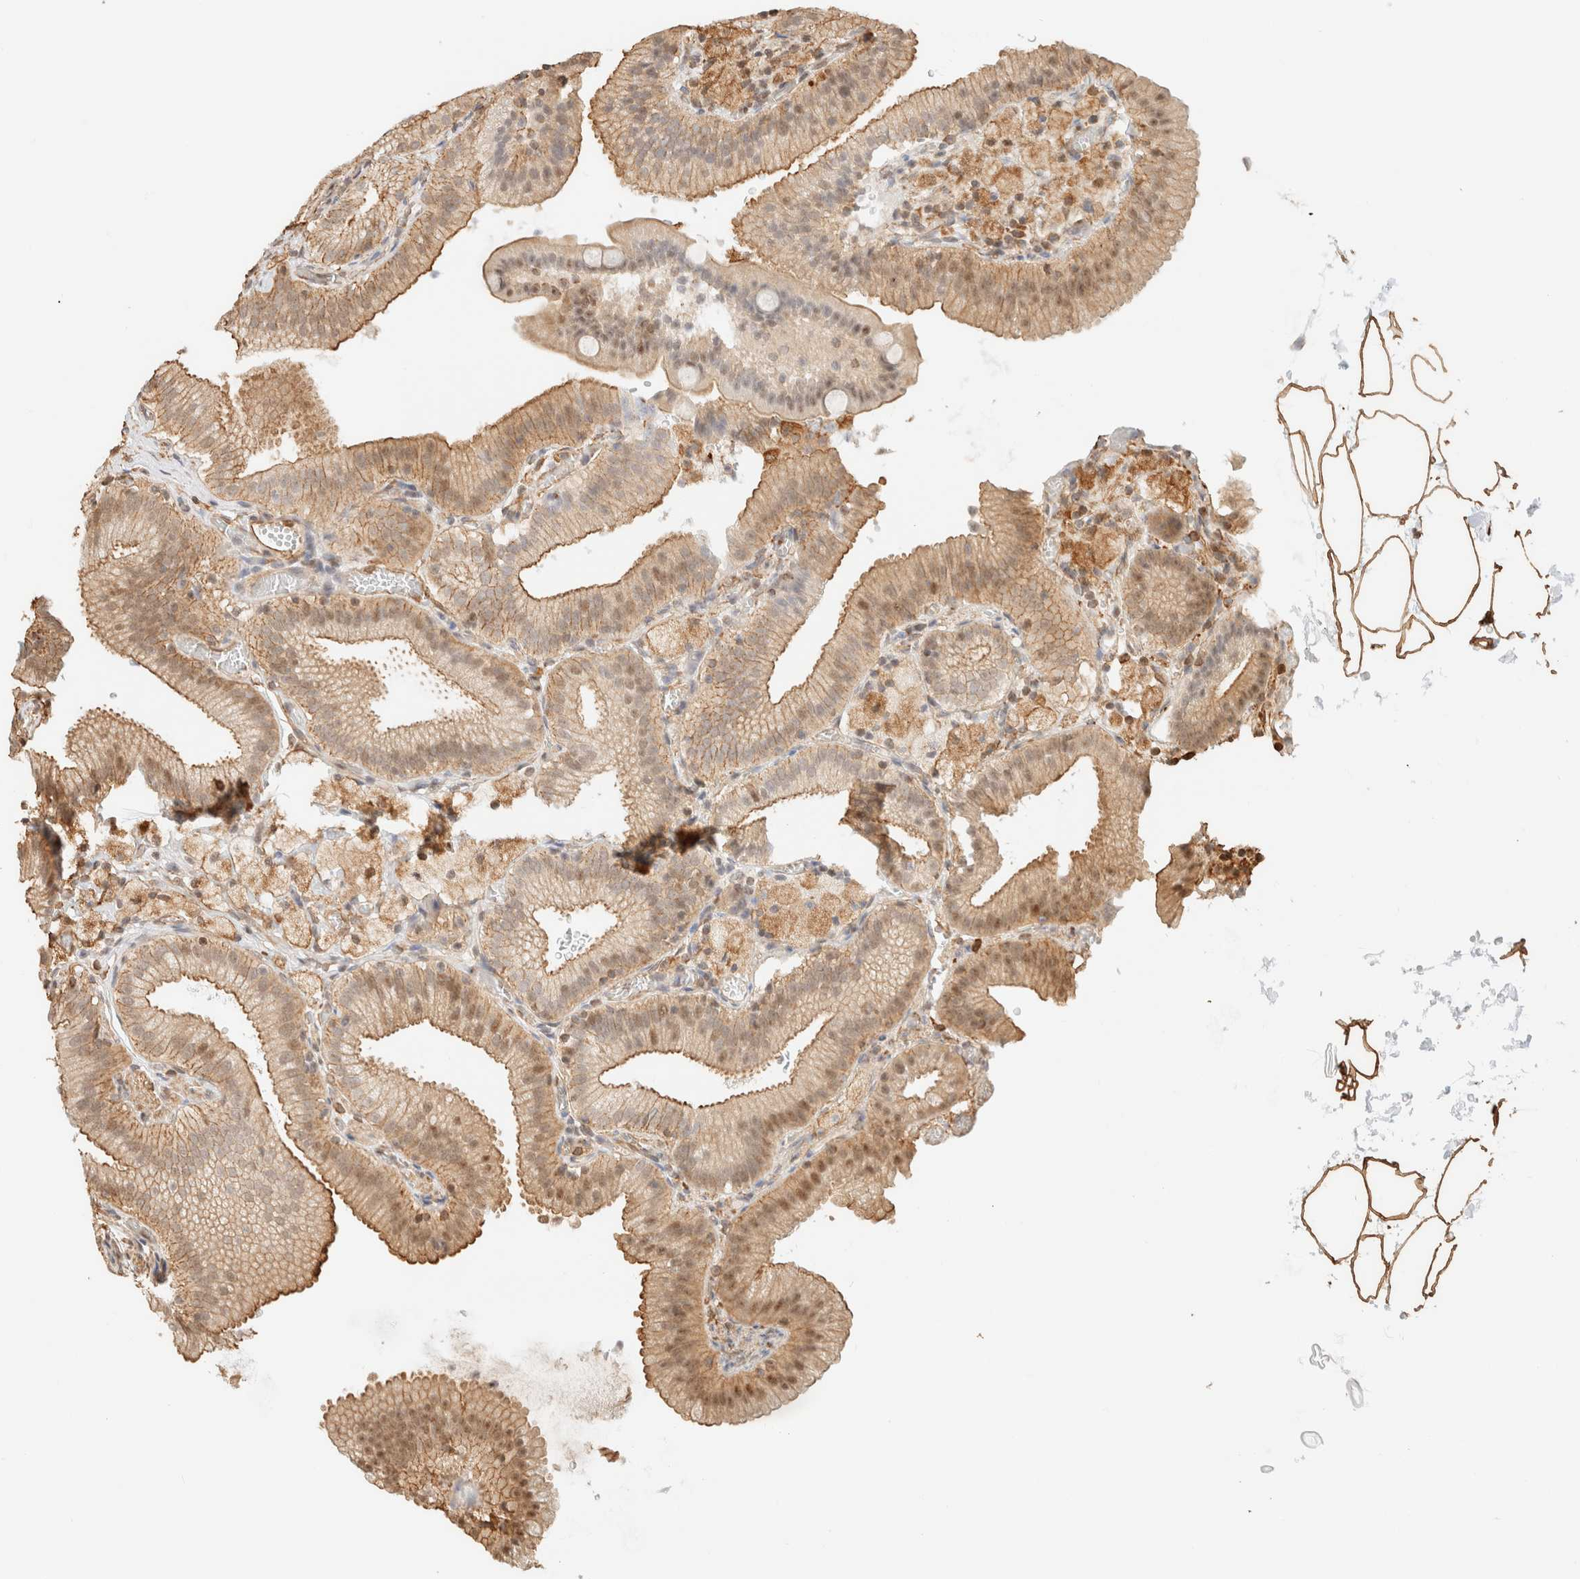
{"staining": {"intensity": "moderate", "quantity": ">75%", "location": "cytoplasmic/membranous,nuclear"}, "tissue": "gallbladder", "cell_type": "Glandular cells", "image_type": "normal", "snomed": [{"axis": "morphology", "description": "Normal tissue, NOS"}, {"axis": "topography", "description": "Gallbladder"}], "caption": "Immunohistochemistry histopathology image of normal gallbladder: human gallbladder stained using IHC shows medium levels of moderate protein expression localized specifically in the cytoplasmic/membranous,nuclear of glandular cells, appearing as a cytoplasmic/membranous,nuclear brown color.", "gene": "ARID5A", "patient": {"sex": "male", "age": 54}}